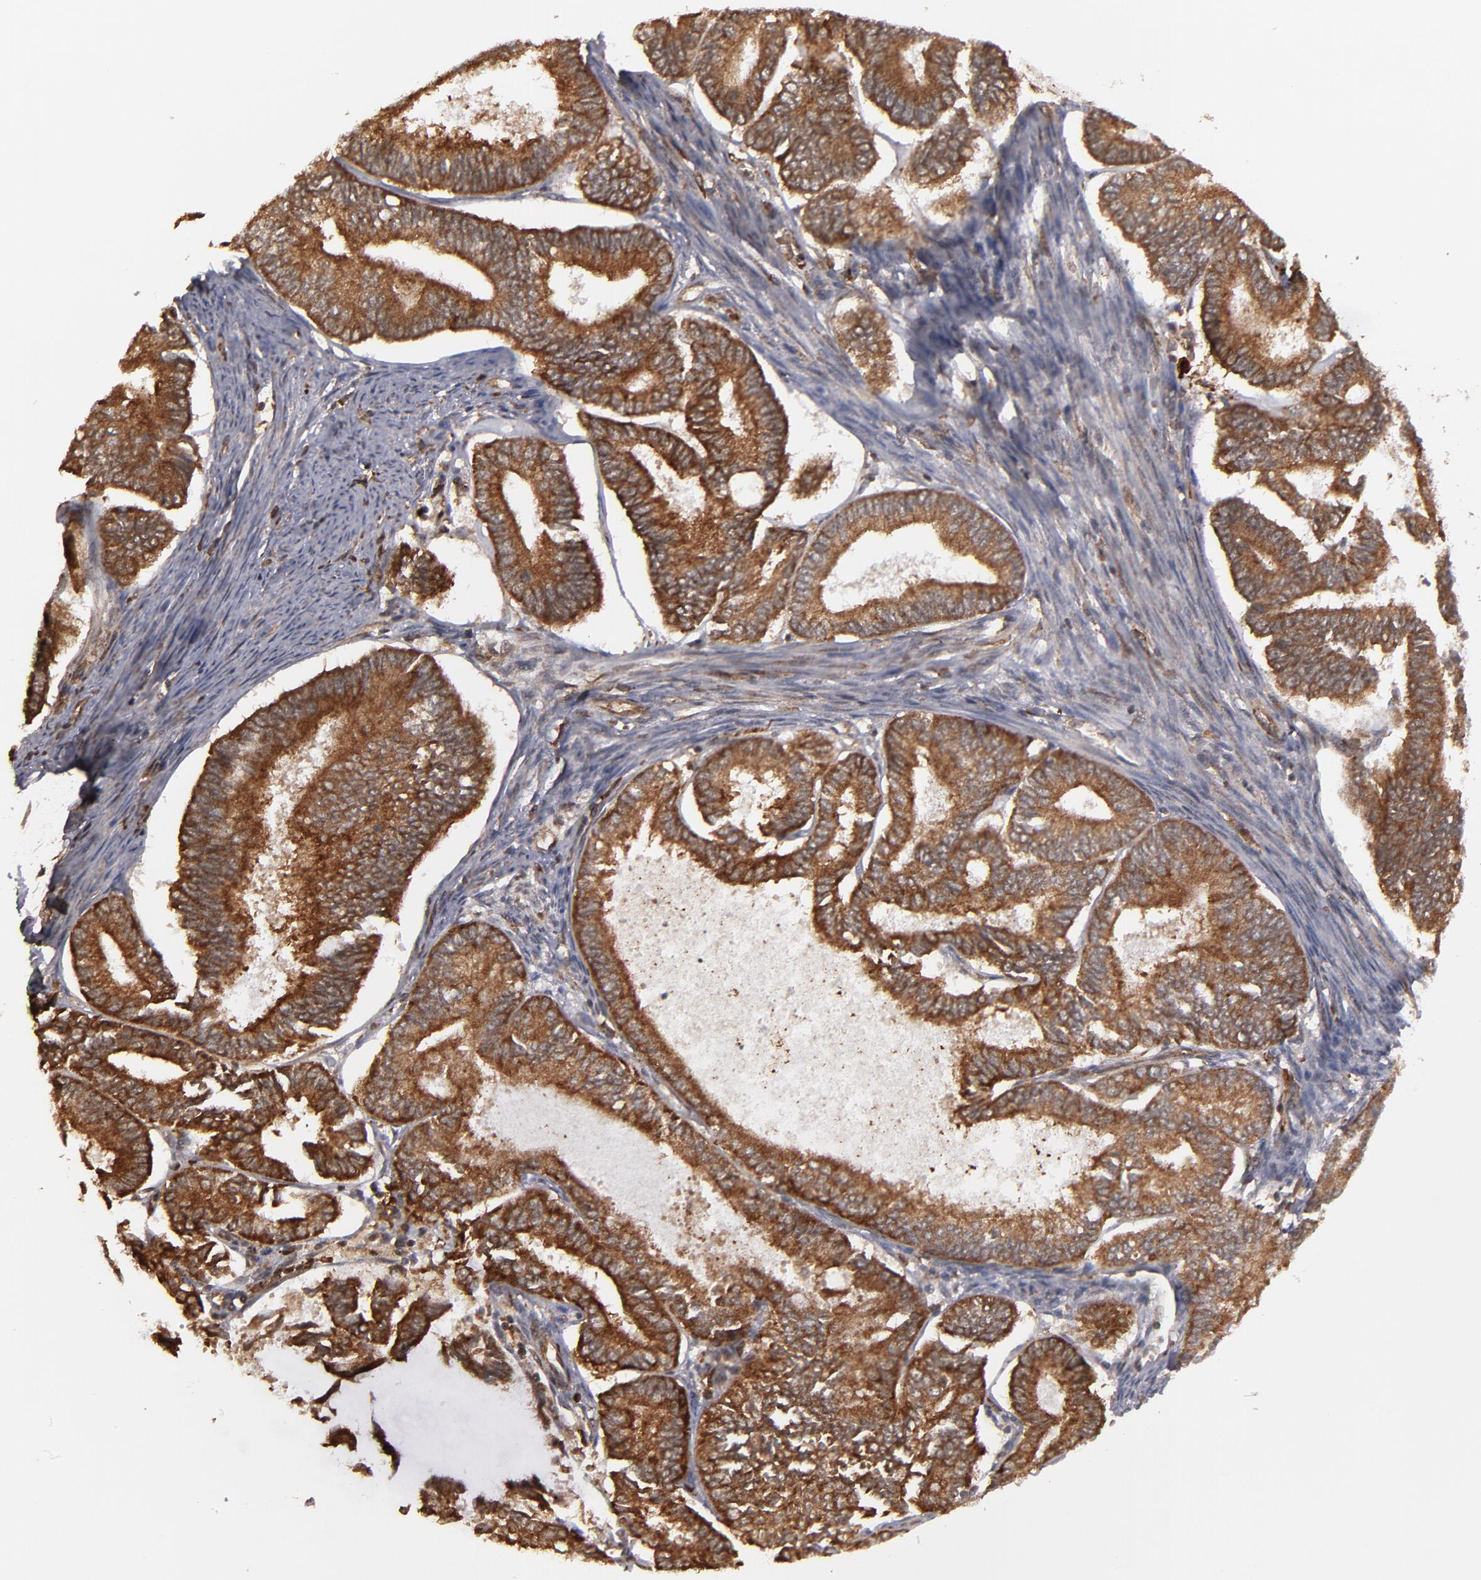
{"staining": {"intensity": "strong", "quantity": ">75%", "location": "cytoplasmic/membranous,nuclear"}, "tissue": "endometrial cancer", "cell_type": "Tumor cells", "image_type": "cancer", "snomed": [{"axis": "morphology", "description": "Adenocarcinoma, NOS"}, {"axis": "topography", "description": "Endometrium"}], "caption": "Tumor cells reveal strong cytoplasmic/membranous and nuclear staining in about >75% of cells in endometrial adenocarcinoma. The protein is shown in brown color, while the nuclei are stained blue.", "gene": "RGS6", "patient": {"sex": "female", "age": 86}}